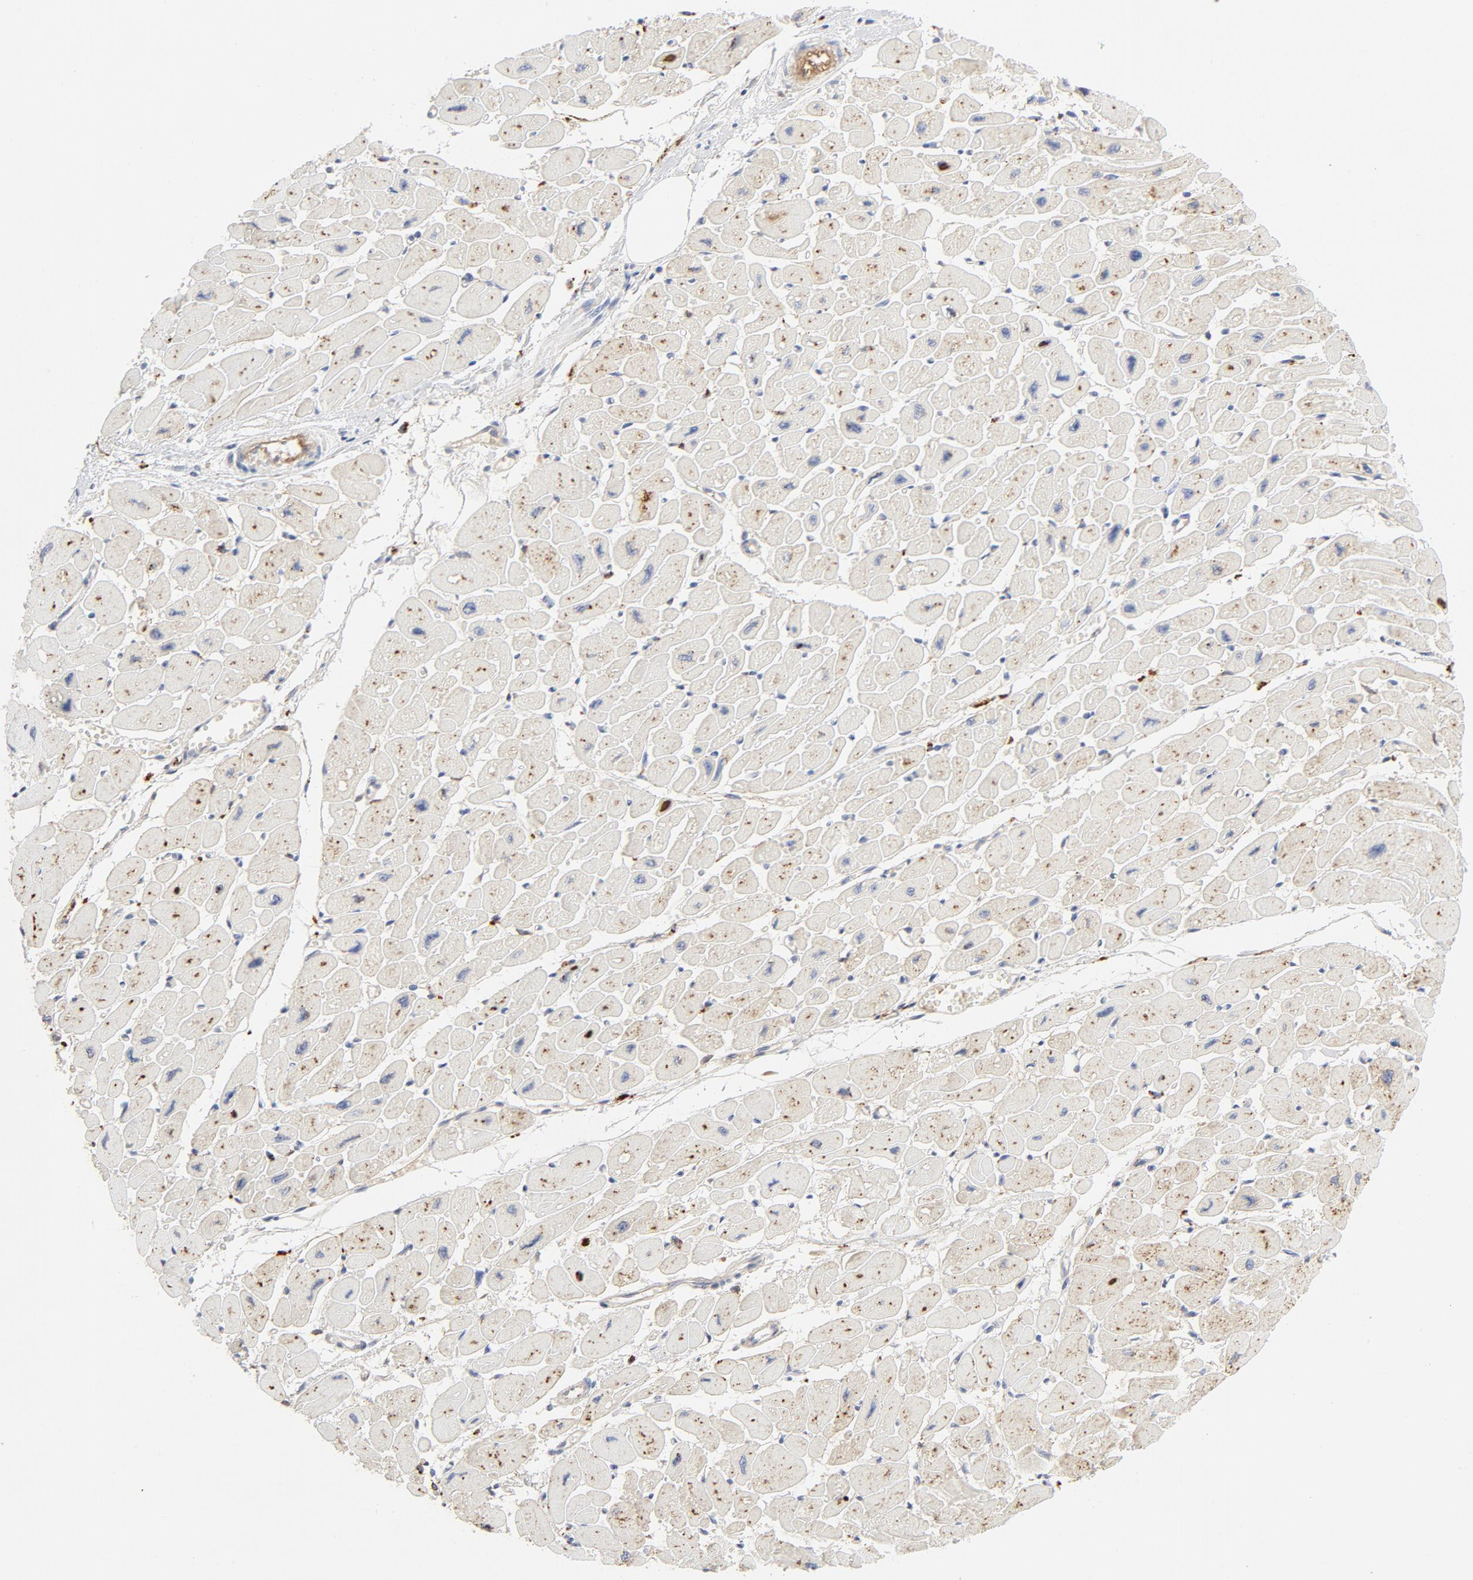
{"staining": {"intensity": "weak", "quantity": "25%-75%", "location": "cytoplasmic/membranous"}, "tissue": "heart muscle", "cell_type": "Cardiomyocytes", "image_type": "normal", "snomed": [{"axis": "morphology", "description": "Normal tissue, NOS"}, {"axis": "topography", "description": "Heart"}], "caption": "Immunohistochemistry of normal heart muscle shows low levels of weak cytoplasmic/membranous positivity in approximately 25%-75% of cardiomyocytes.", "gene": "MAGEB17", "patient": {"sex": "female", "age": 54}}